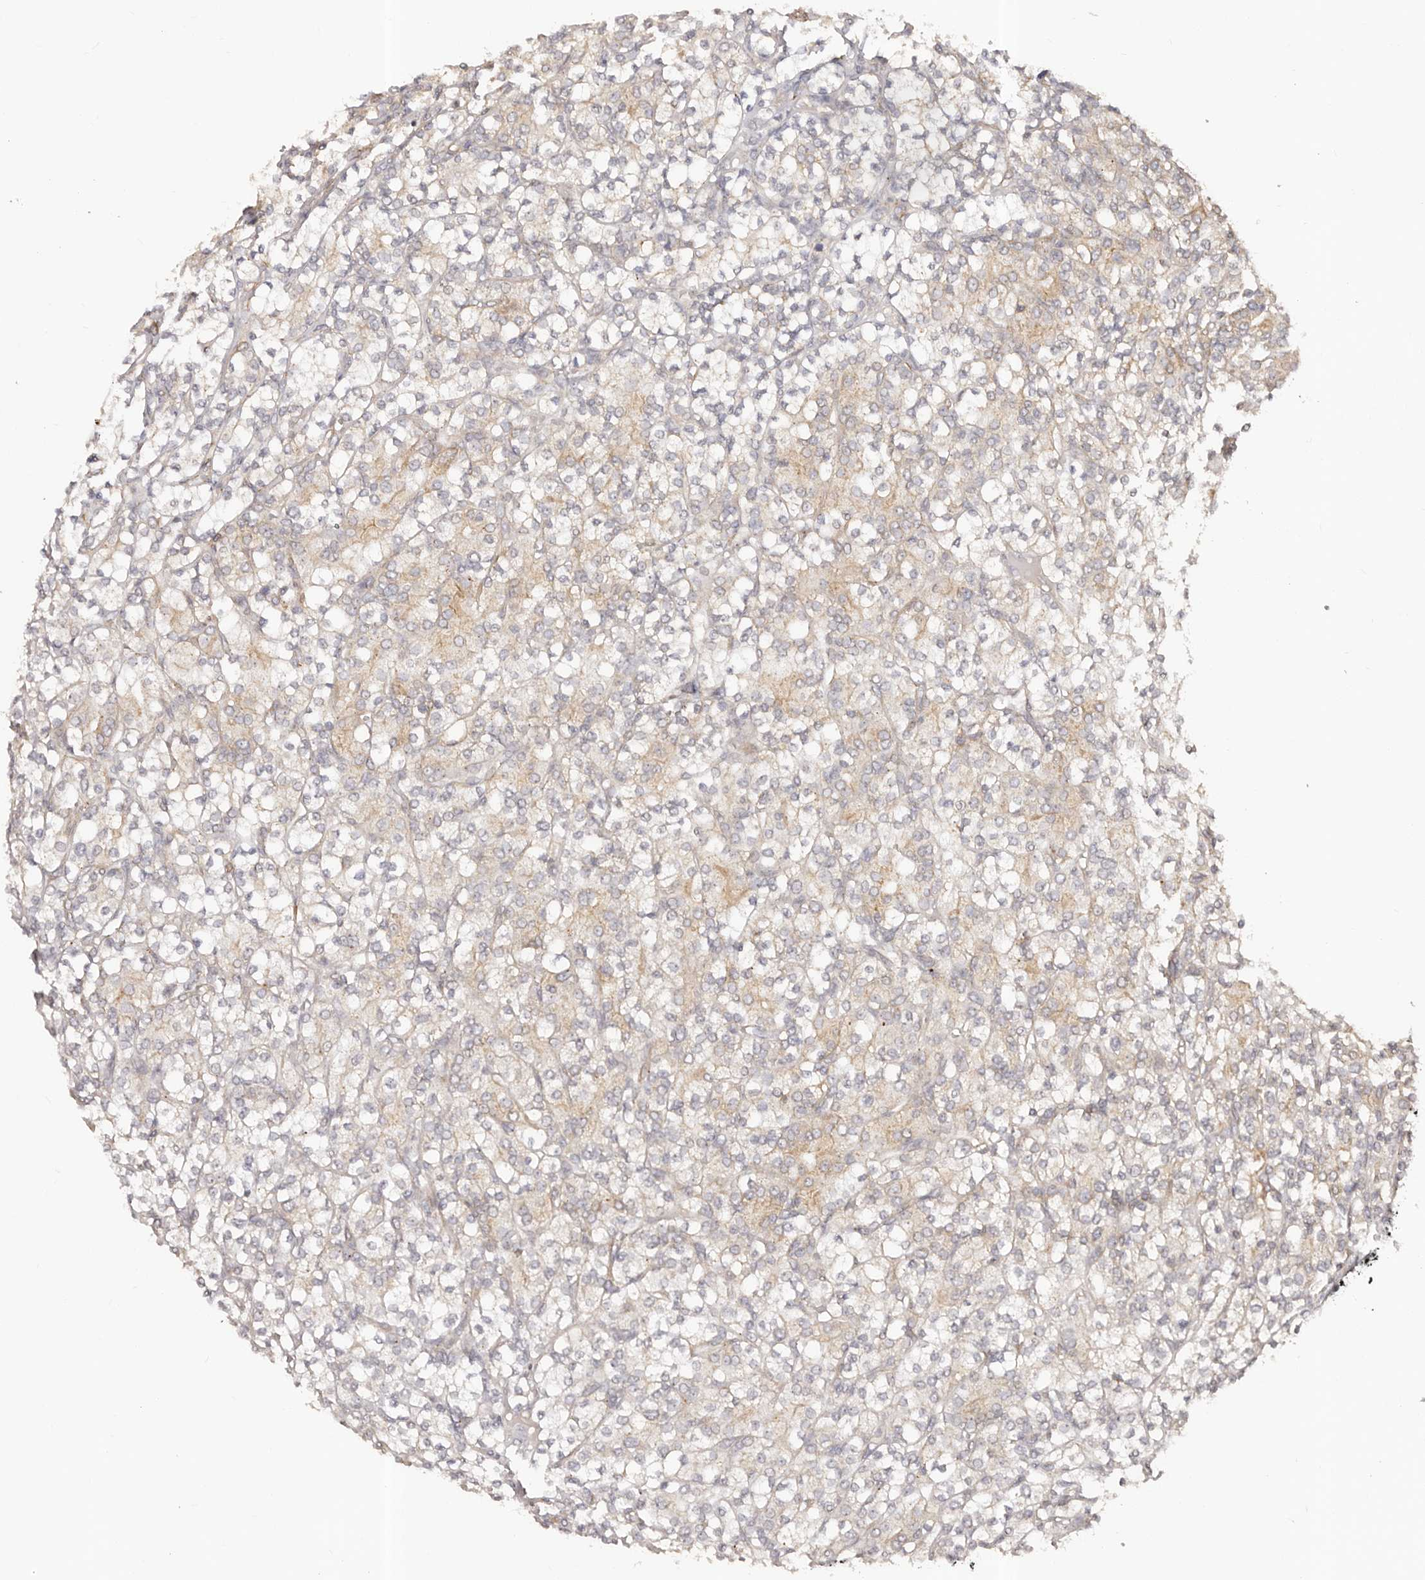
{"staining": {"intensity": "weak", "quantity": "25%-75%", "location": "cytoplasmic/membranous"}, "tissue": "renal cancer", "cell_type": "Tumor cells", "image_type": "cancer", "snomed": [{"axis": "morphology", "description": "Adenocarcinoma, NOS"}, {"axis": "topography", "description": "Kidney"}], "caption": "Weak cytoplasmic/membranous staining is present in approximately 25%-75% of tumor cells in renal cancer. Nuclei are stained in blue.", "gene": "MICAL2", "patient": {"sex": "male", "age": 77}}